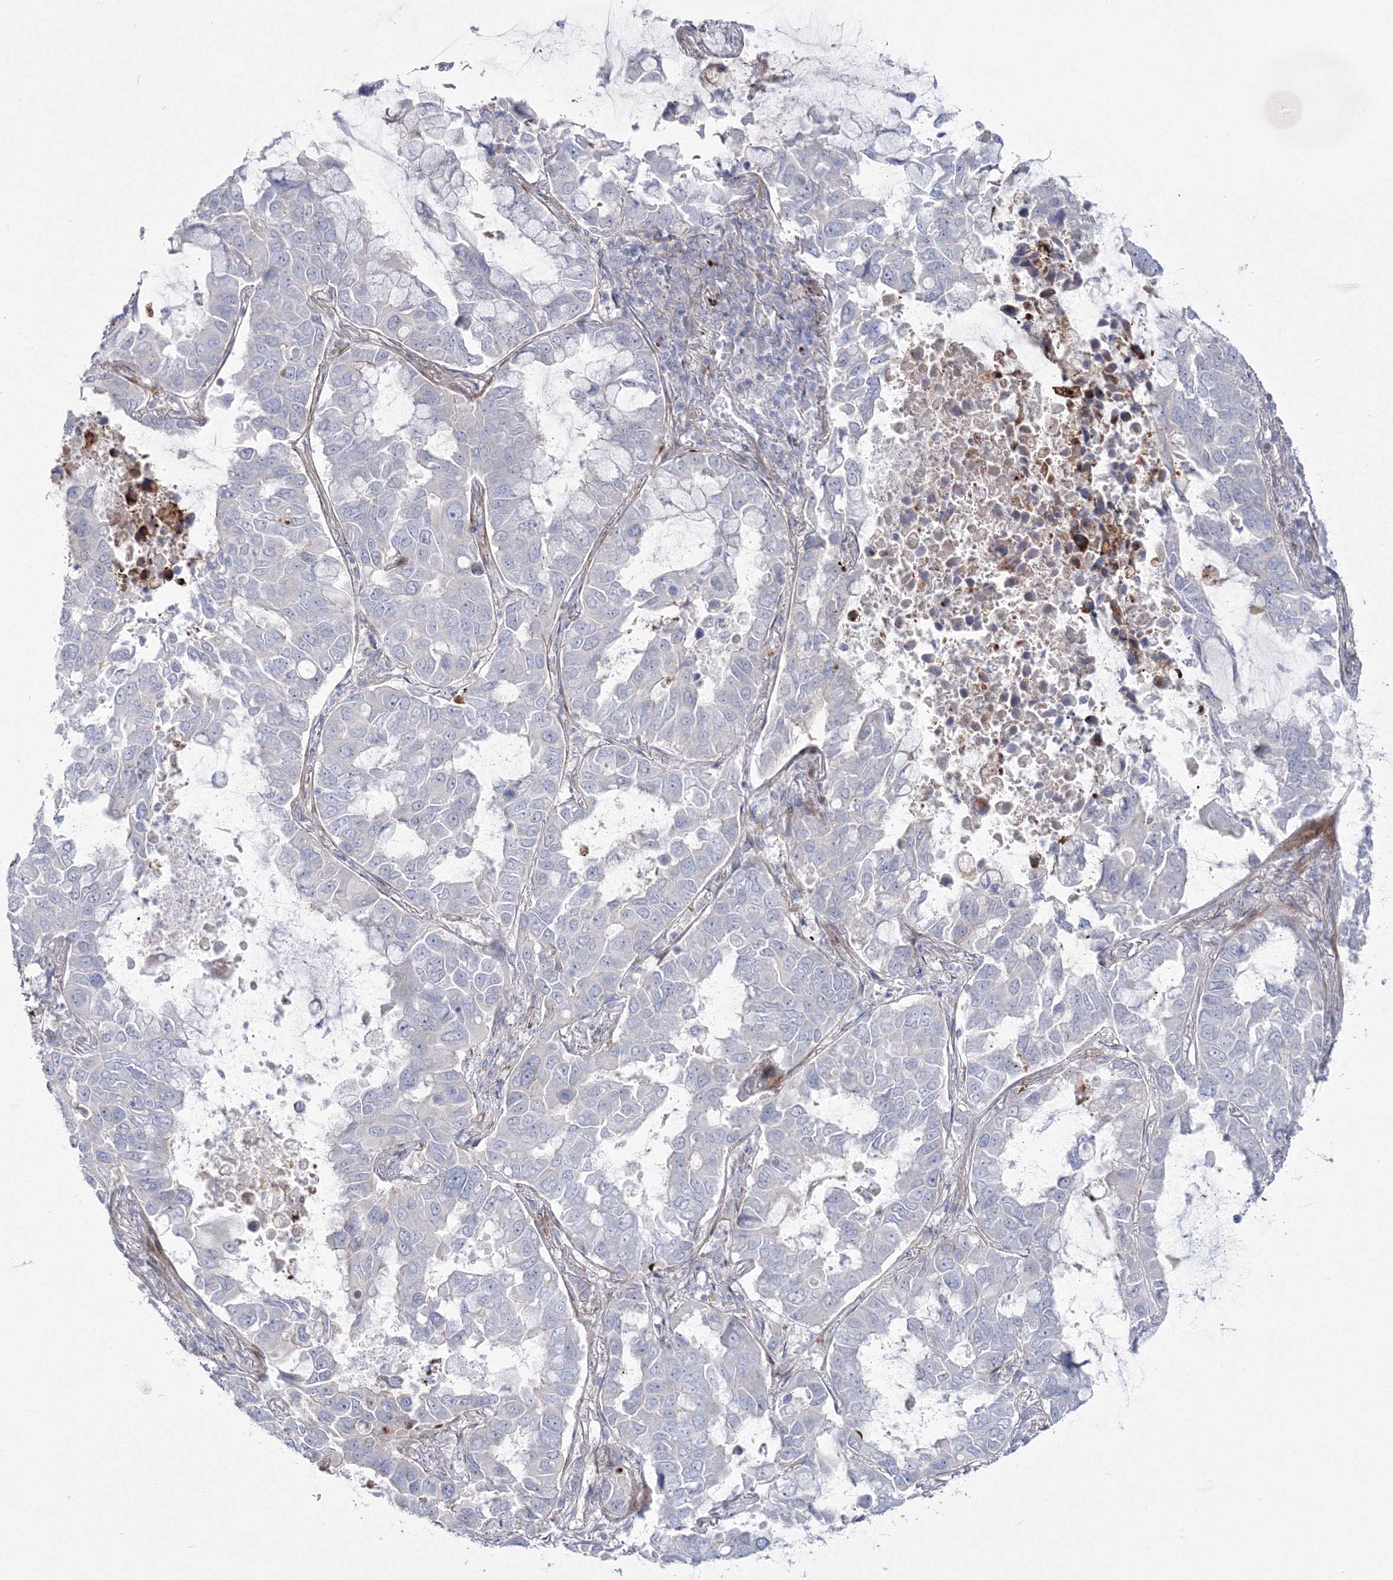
{"staining": {"intensity": "negative", "quantity": "none", "location": "none"}, "tissue": "lung cancer", "cell_type": "Tumor cells", "image_type": "cancer", "snomed": [{"axis": "morphology", "description": "Adenocarcinoma, NOS"}, {"axis": "topography", "description": "Lung"}], "caption": "There is no significant positivity in tumor cells of adenocarcinoma (lung).", "gene": "HYAL2", "patient": {"sex": "male", "age": 64}}